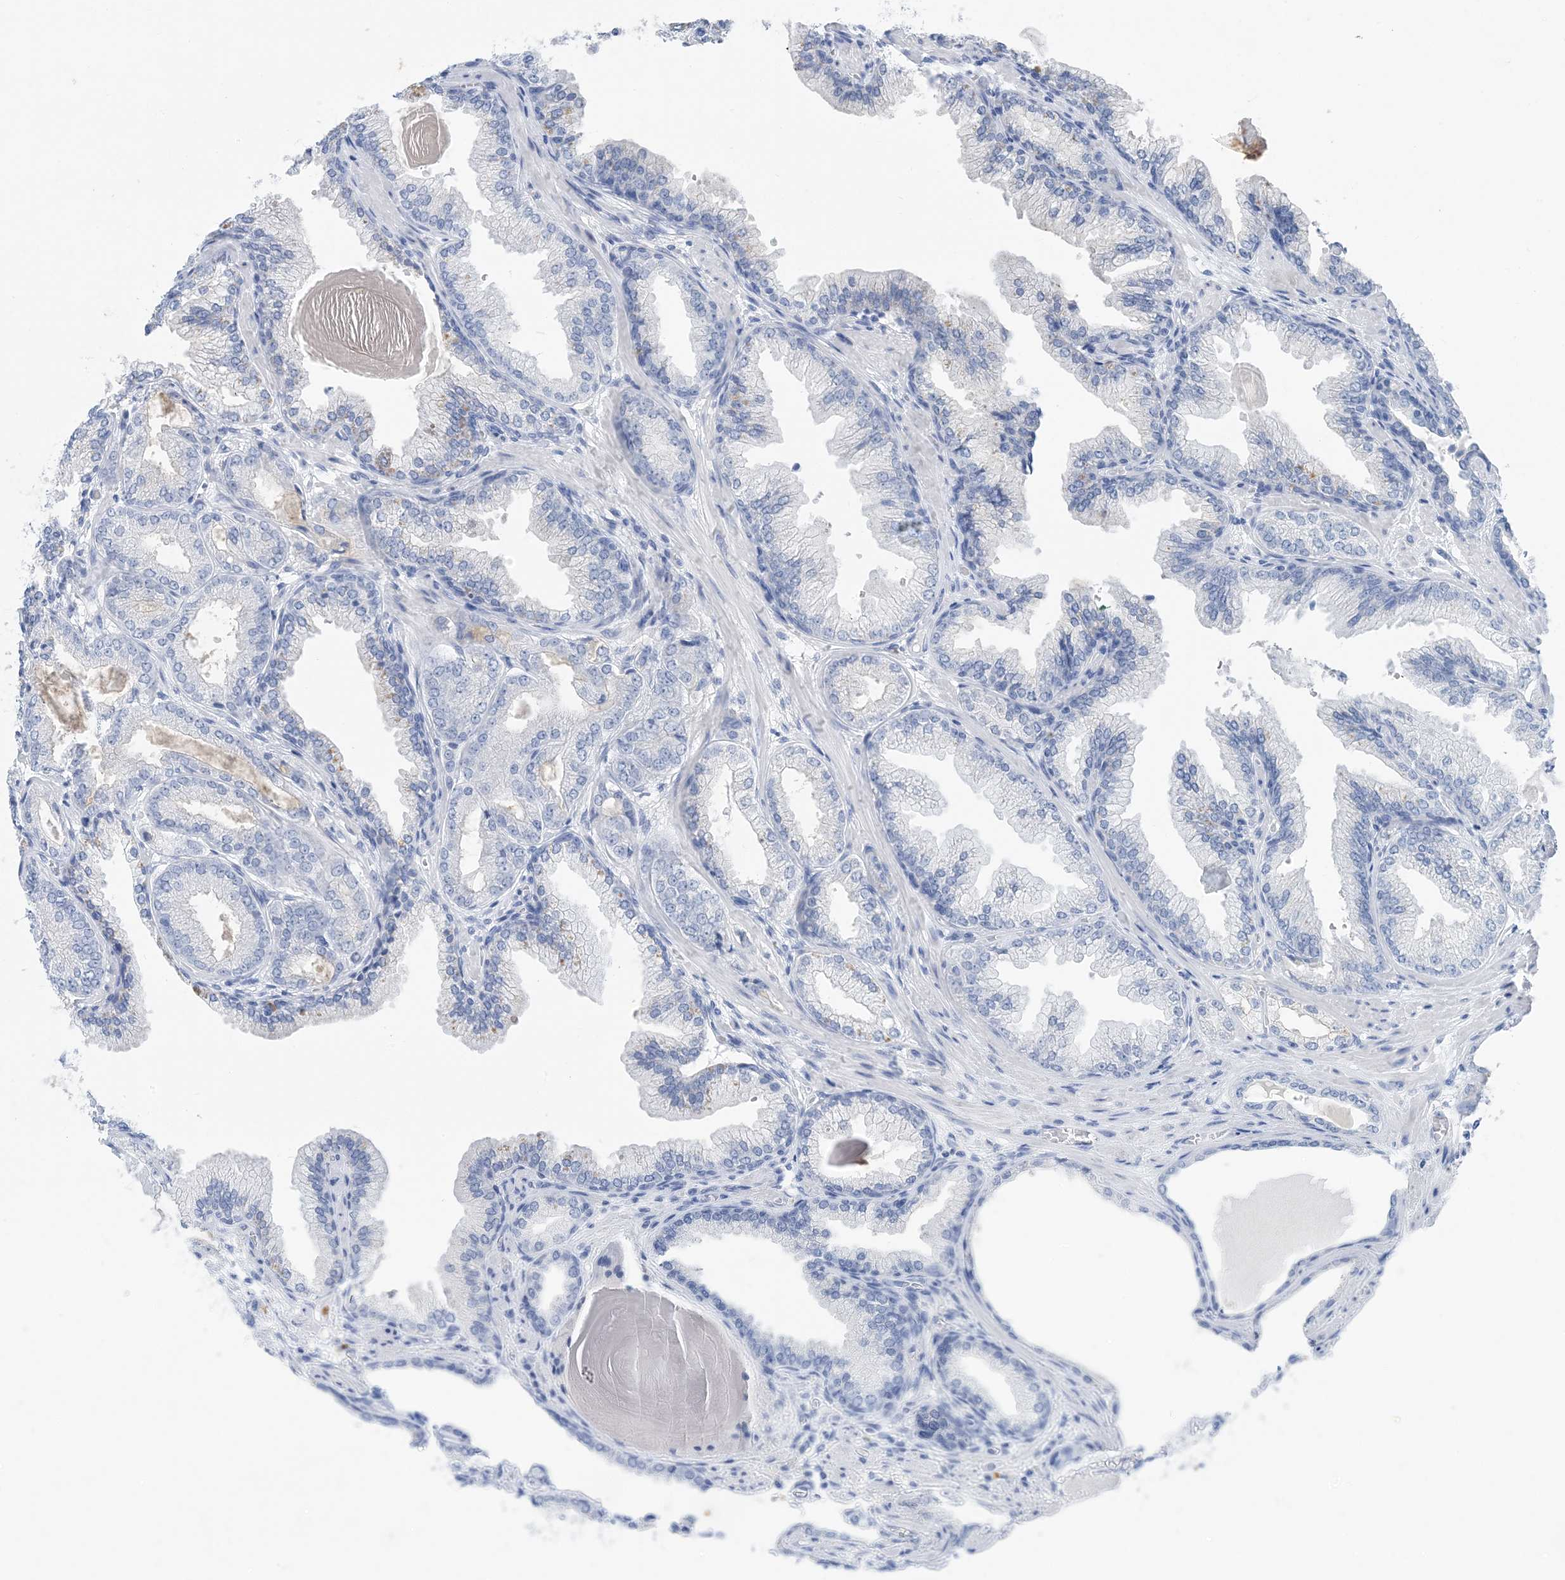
{"staining": {"intensity": "negative", "quantity": "none", "location": "none"}, "tissue": "prostate cancer", "cell_type": "Tumor cells", "image_type": "cancer", "snomed": [{"axis": "morphology", "description": "Adenocarcinoma, High grade"}, {"axis": "topography", "description": "Prostate"}], "caption": "There is no significant expression in tumor cells of prostate cancer.", "gene": "SH3YL1", "patient": {"sex": "male", "age": 71}}